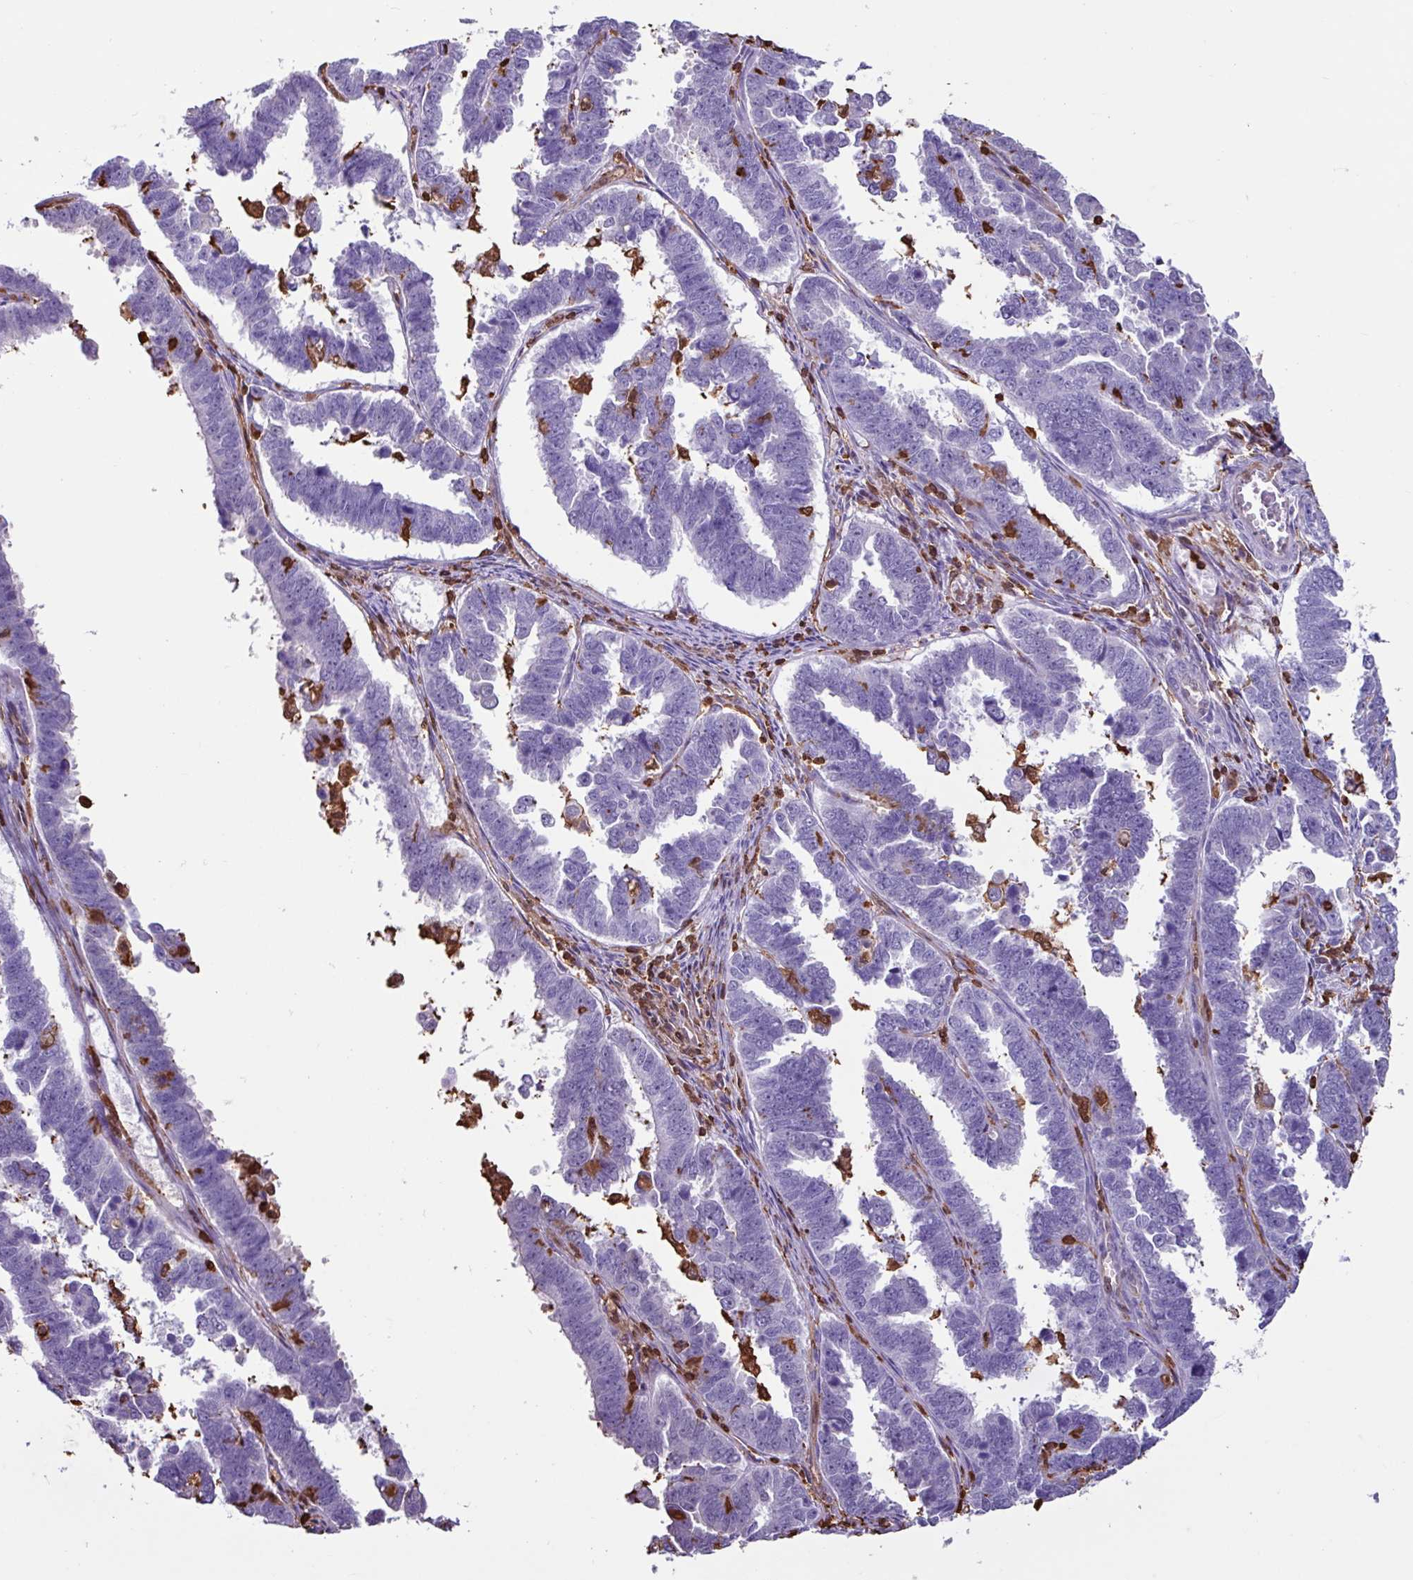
{"staining": {"intensity": "negative", "quantity": "none", "location": "none"}, "tissue": "endometrial cancer", "cell_type": "Tumor cells", "image_type": "cancer", "snomed": [{"axis": "morphology", "description": "Adenocarcinoma, NOS"}, {"axis": "topography", "description": "Endometrium"}], "caption": "A high-resolution micrograph shows immunohistochemistry staining of endometrial adenocarcinoma, which shows no significant positivity in tumor cells.", "gene": "ARHGDIB", "patient": {"sex": "female", "age": 75}}